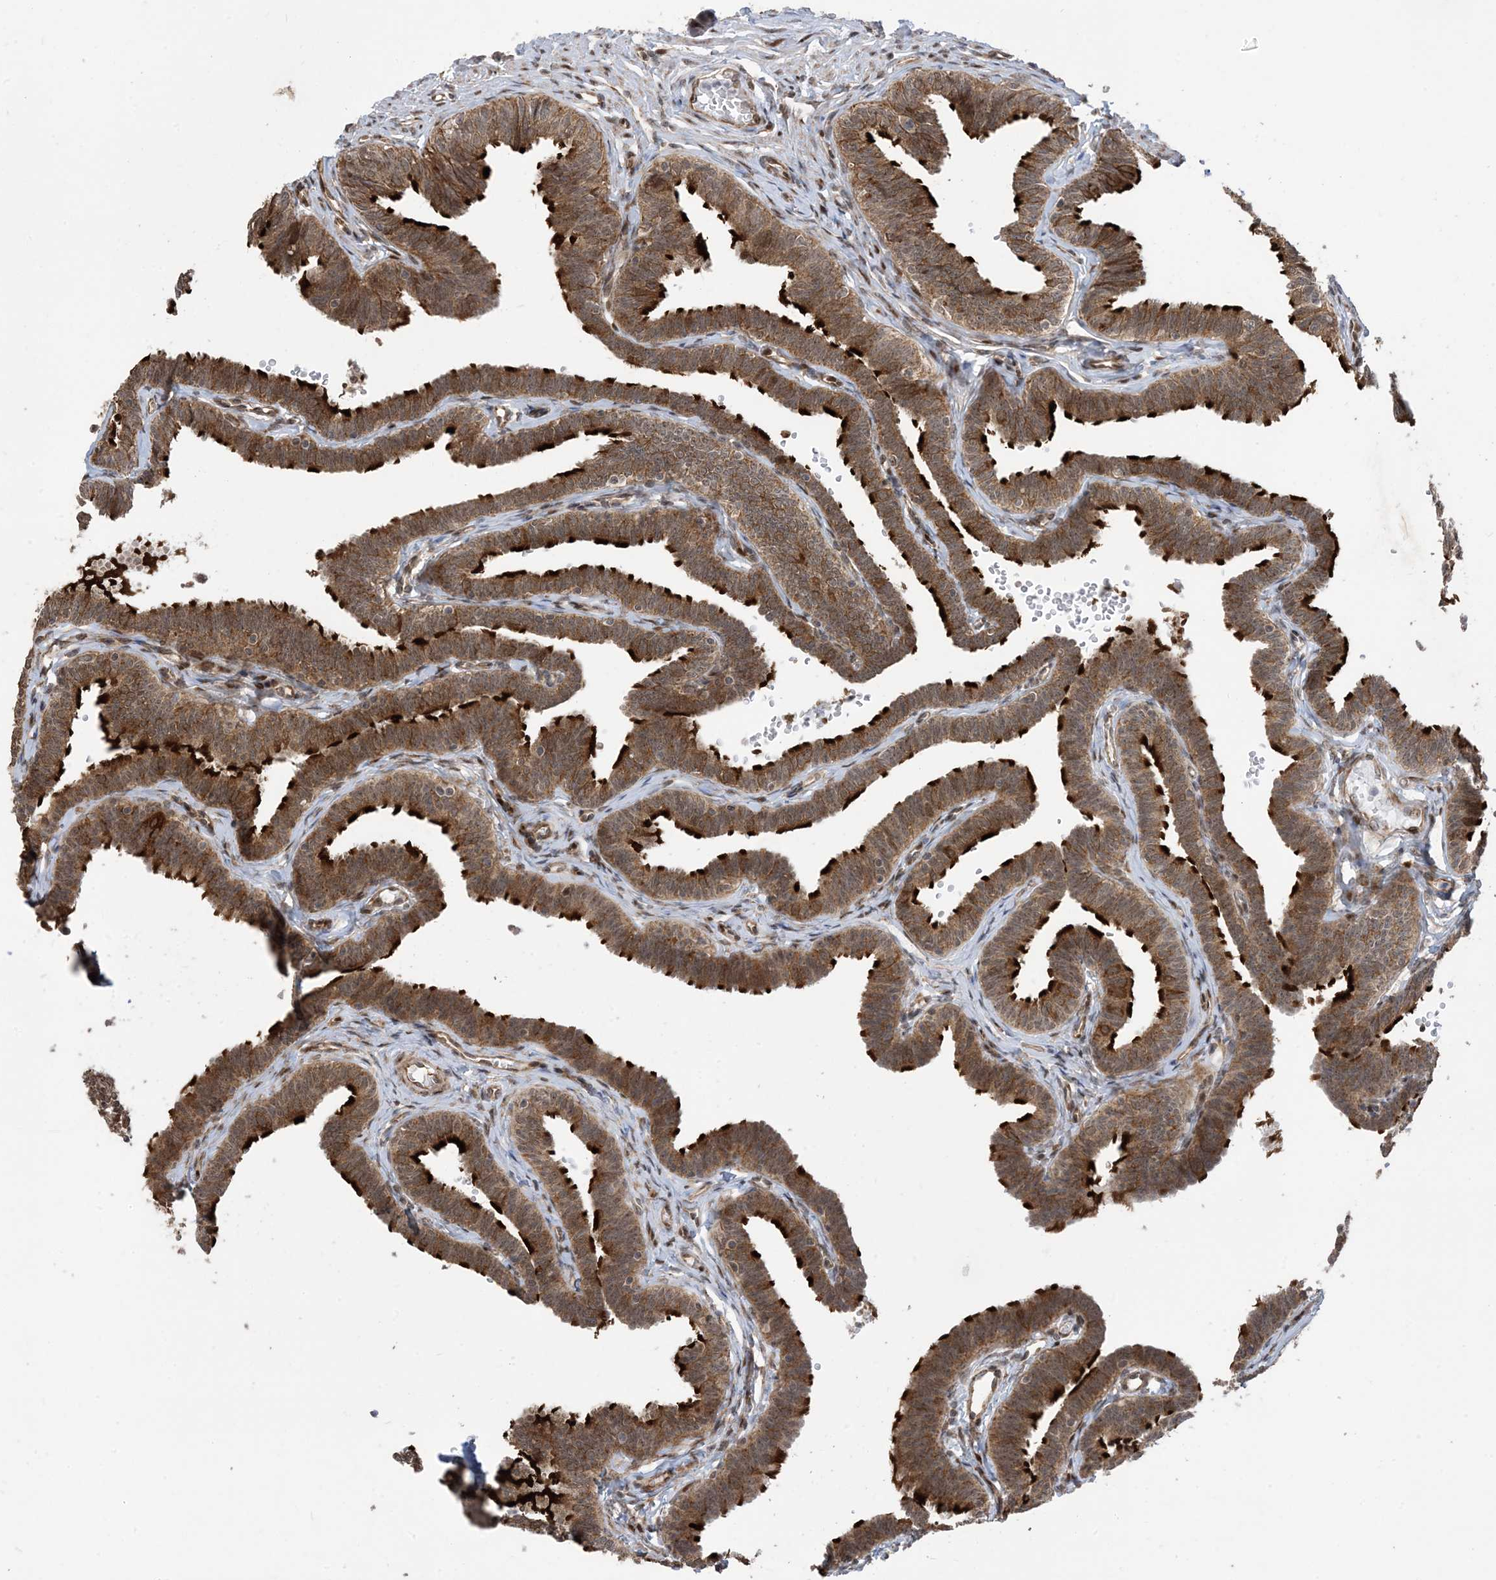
{"staining": {"intensity": "strong", "quantity": ">75%", "location": "cytoplasmic/membranous"}, "tissue": "fallopian tube", "cell_type": "Glandular cells", "image_type": "normal", "snomed": [{"axis": "morphology", "description": "Normal tissue, NOS"}, {"axis": "topography", "description": "Fallopian tube"}, {"axis": "topography", "description": "Ovary"}], "caption": "Immunohistochemistry (IHC) photomicrograph of normal fallopian tube: human fallopian tube stained using immunohistochemistry (IHC) demonstrates high levels of strong protein expression localized specifically in the cytoplasmic/membranous of glandular cells, appearing as a cytoplasmic/membranous brown color.", "gene": "FAM9B", "patient": {"sex": "female", "age": 23}}